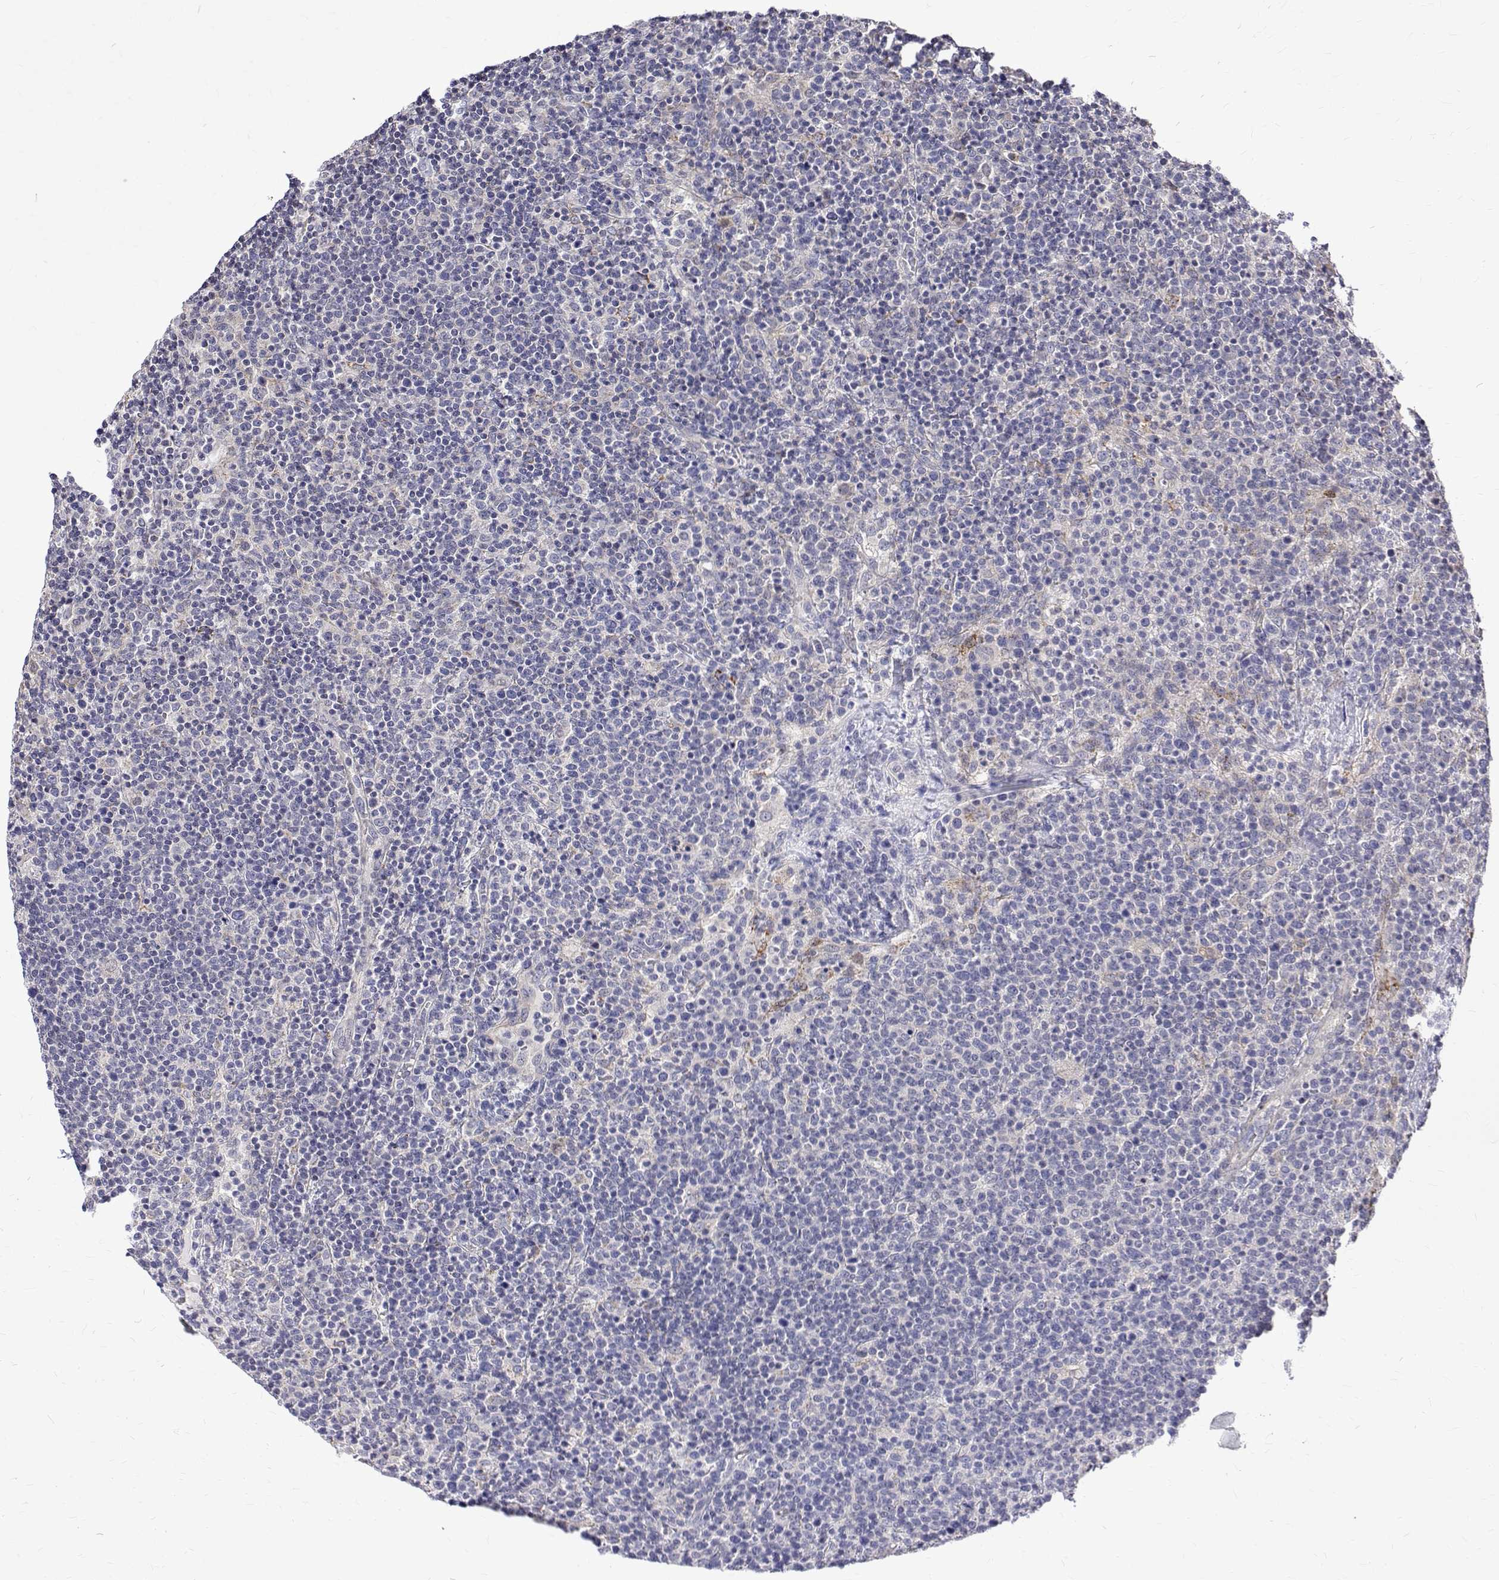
{"staining": {"intensity": "negative", "quantity": "none", "location": "none"}, "tissue": "lymphoma", "cell_type": "Tumor cells", "image_type": "cancer", "snomed": [{"axis": "morphology", "description": "Malignant lymphoma, non-Hodgkin's type, High grade"}, {"axis": "topography", "description": "Lymph node"}], "caption": "IHC of human lymphoma displays no staining in tumor cells.", "gene": "PADI1", "patient": {"sex": "male", "age": 61}}